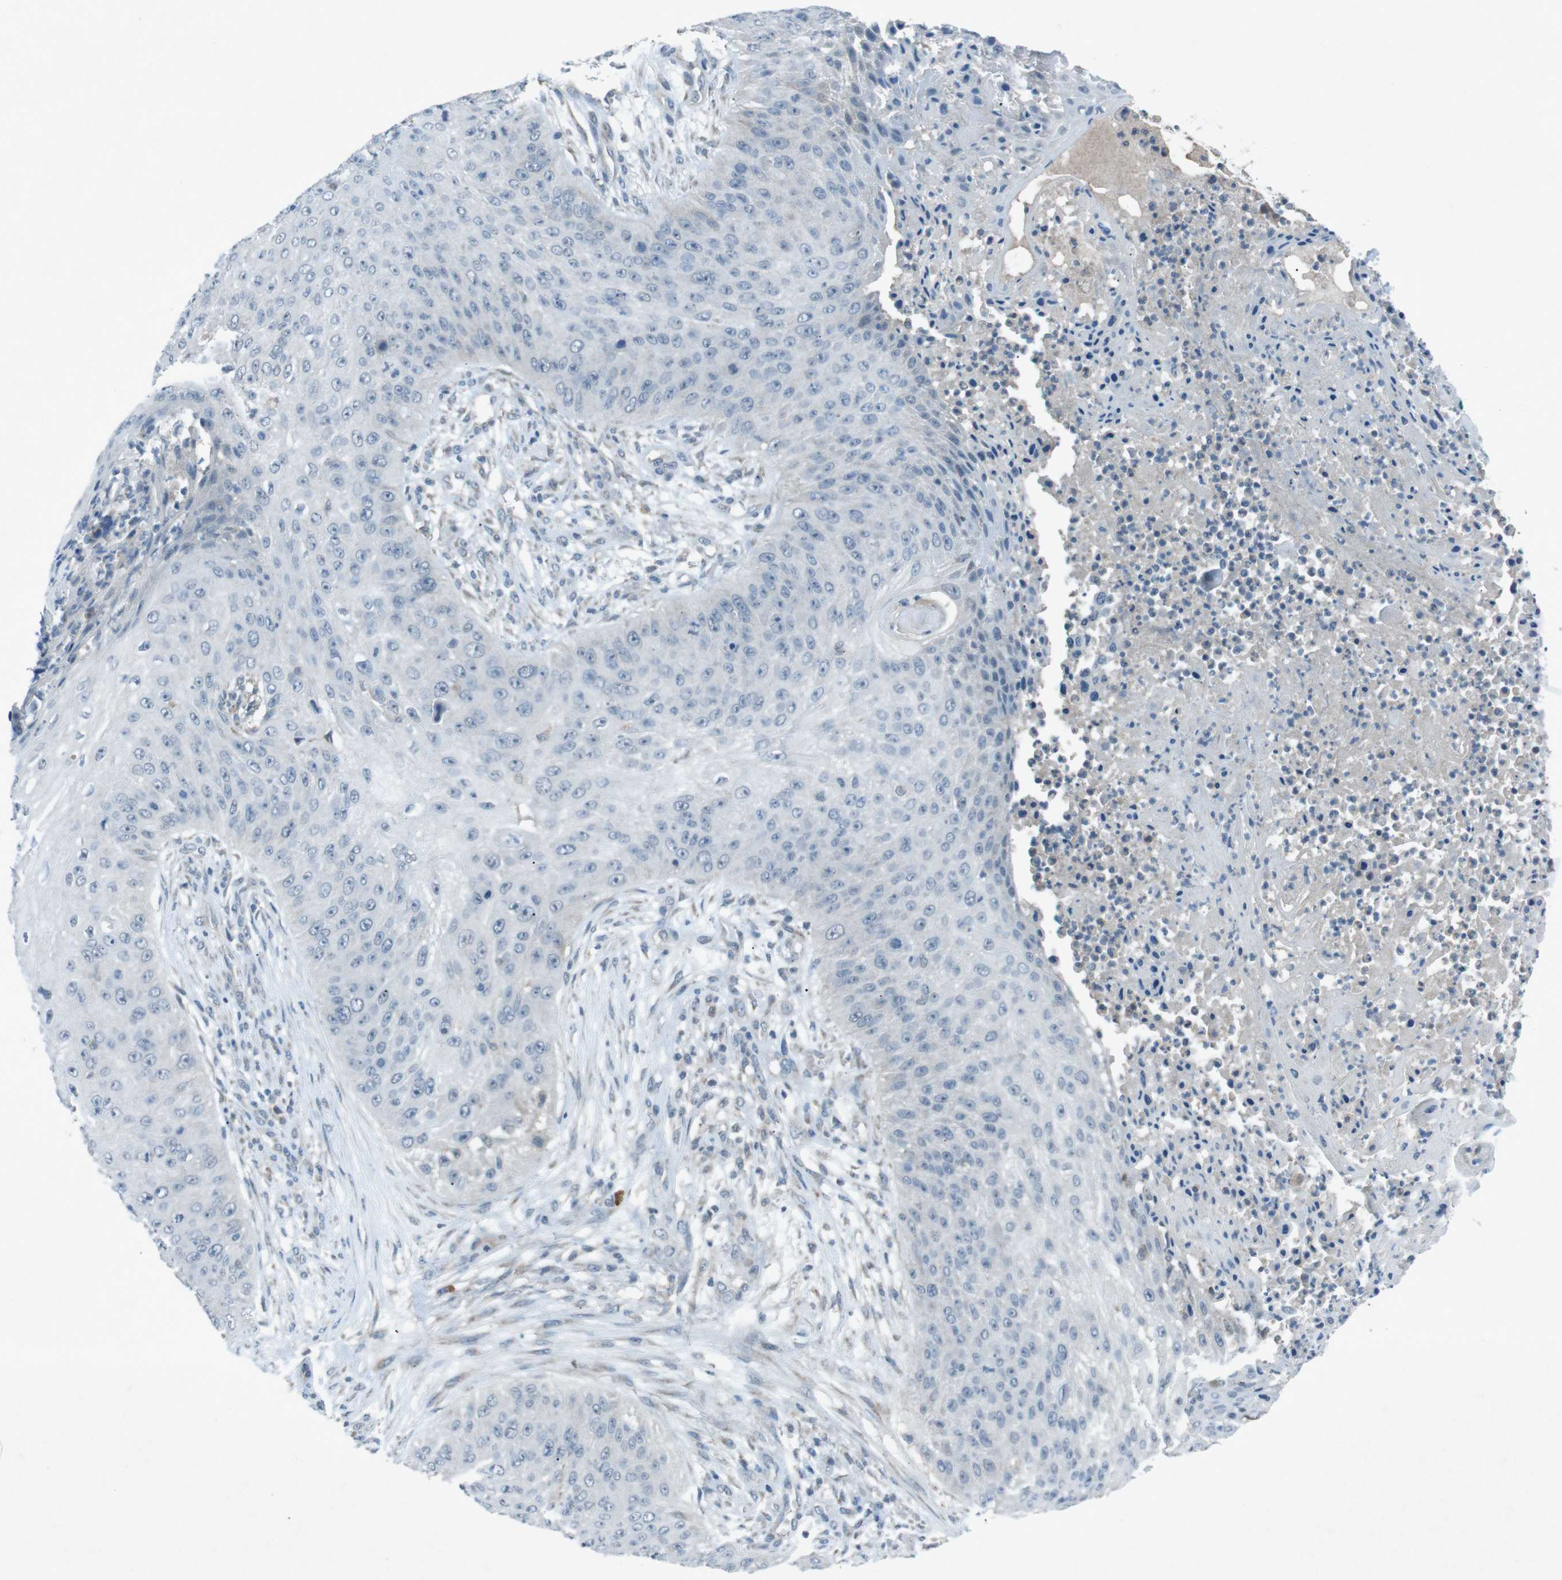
{"staining": {"intensity": "negative", "quantity": "none", "location": "none"}, "tissue": "skin cancer", "cell_type": "Tumor cells", "image_type": "cancer", "snomed": [{"axis": "morphology", "description": "Squamous cell carcinoma, NOS"}, {"axis": "topography", "description": "Skin"}], "caption": "Skin cancer (squamous cell carcinoma) was stained to show a protein in brown. There is no significant expression in tumor cells.", "gene": "FCRLA", "patient": {"sex": "female", "age": 80}}